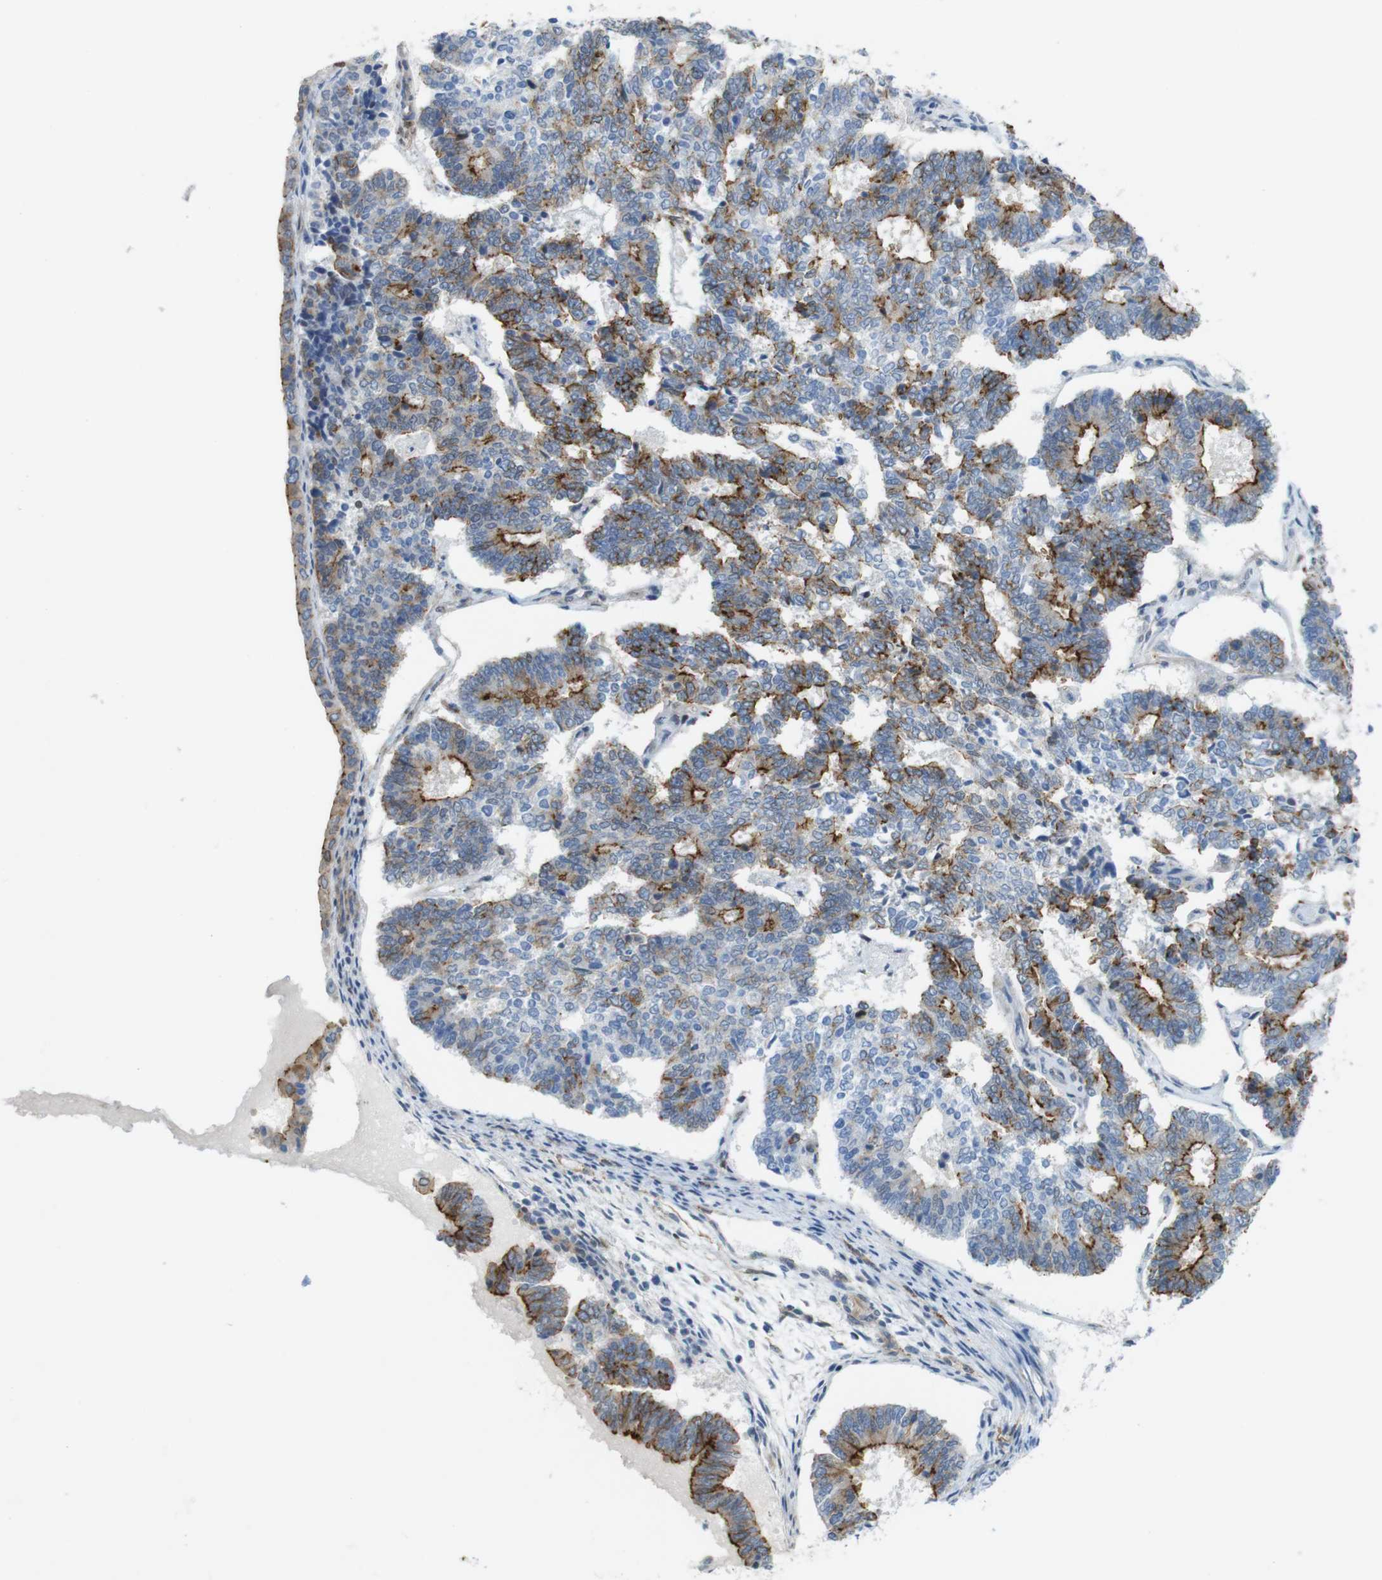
{"staining": {"intensity": "moderate", "quantity": "25%-75%", "location": "cytoplasmic/membranous"}, "tissue": "endometrial cancer", "cell_type": "Tumor cells", "image_type": "cancer", "snomed": [{"axis": "morphology", "description": "Adenocarcinoma, NOS"}, {"axis": "topography", "description": "Endometrium"}], "caption": "Protein staining reveals moderate cytoplasmic/membranous staining in approximately 25%-75% of tumor cells in endometrial cancer.", "gene": "TJP3", "patient": {"sex": "female", "age": 70}}